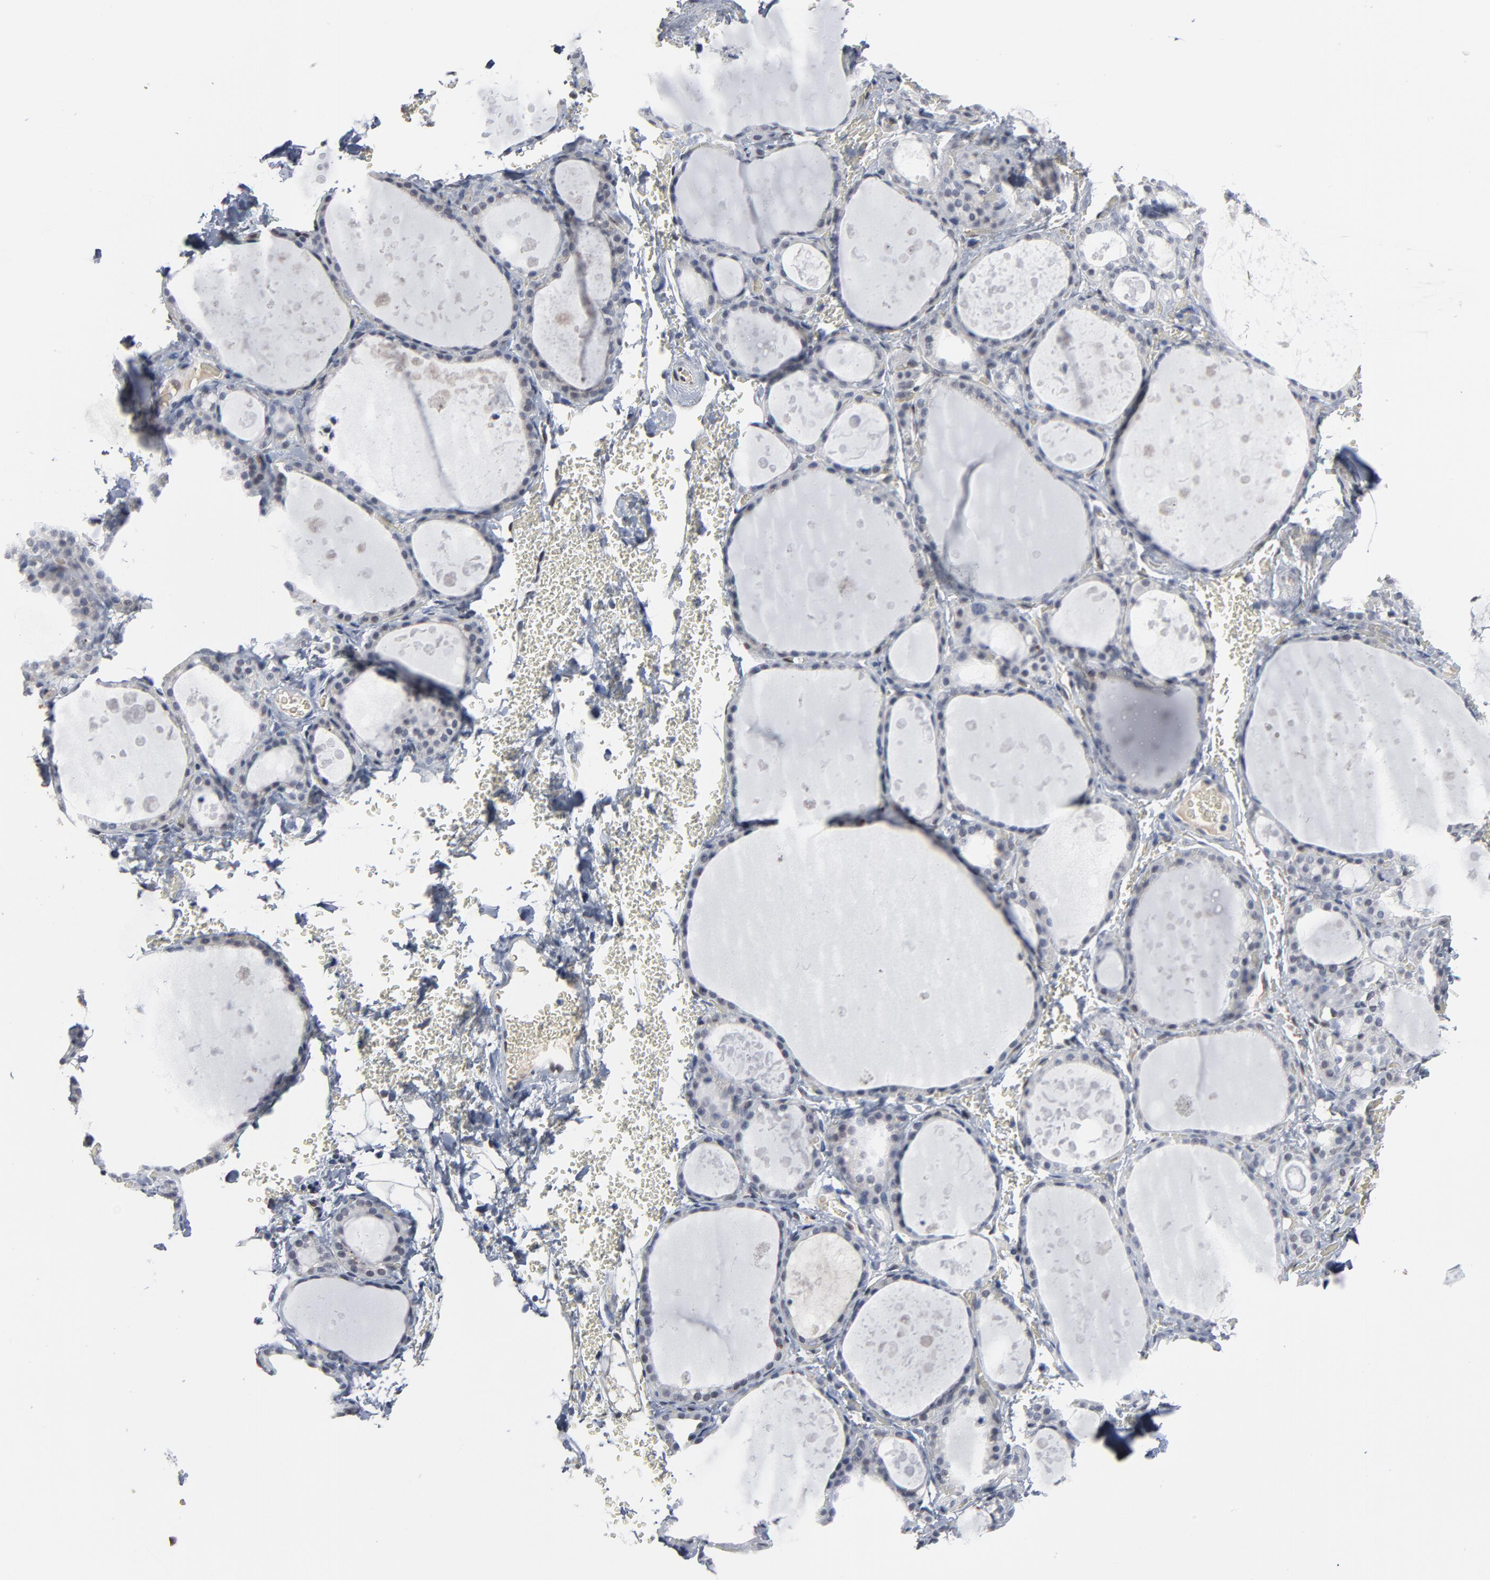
{"staining": {"intensity": "negative", "quantity": "none", "location": "none"}, "tissue": "thyroid gland", "cell_type": "Glandular cells", "image_type": "normal", "snomed": [{"axis": "morphology", "description": "Normal tissue, NOS"}, {"axis": "topography", "description": "Thyroid gland"}], "caption": "High magnification brightfield microscopy of benign thyroid gland stained with DAB (brown) and counterstained with hematoxylin (blue): glandular cells show no significant expression.", "gene": "ATF7", "patient": {"sex": "male", "age": 61}}